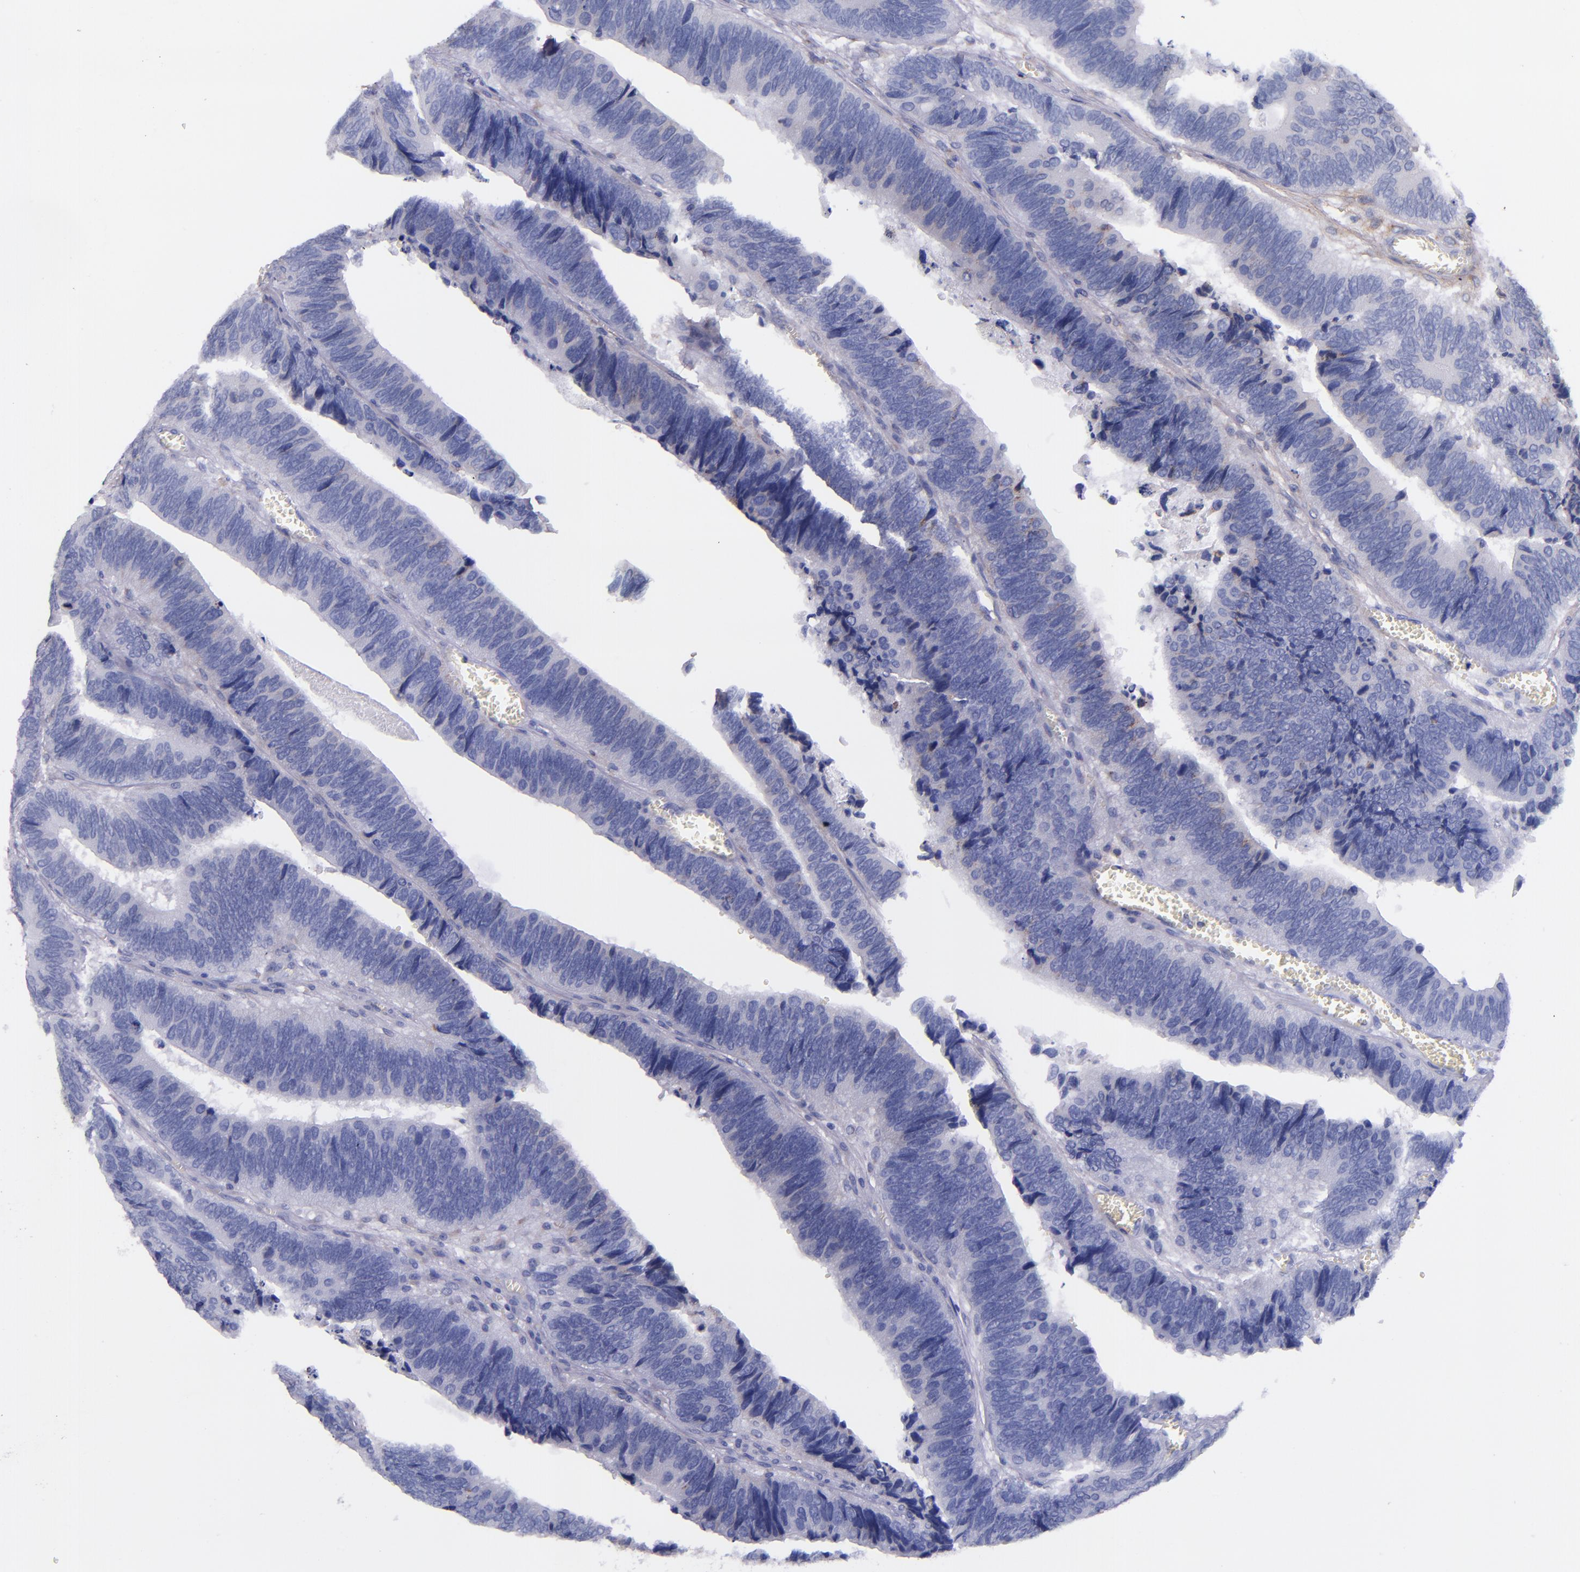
{"staining": {"intensity": "negative", "quantity": "none", "location": "none"}, "tissue": "colorectal cancer", "cell_type": "Tumor cells", "image_type": "cancer", "snomed": [{"axis": "morphology", "description": "Adenocarcinoma, NOS"}, {"axis": "topography", "description": "Colon"}], "caption": "Immunohistochemical staining of colorectal adenocarcinoma reveals no significant positivity in tumor cells.", "gene": "IVL", "patient": {"sex": "male", "age": 72}}